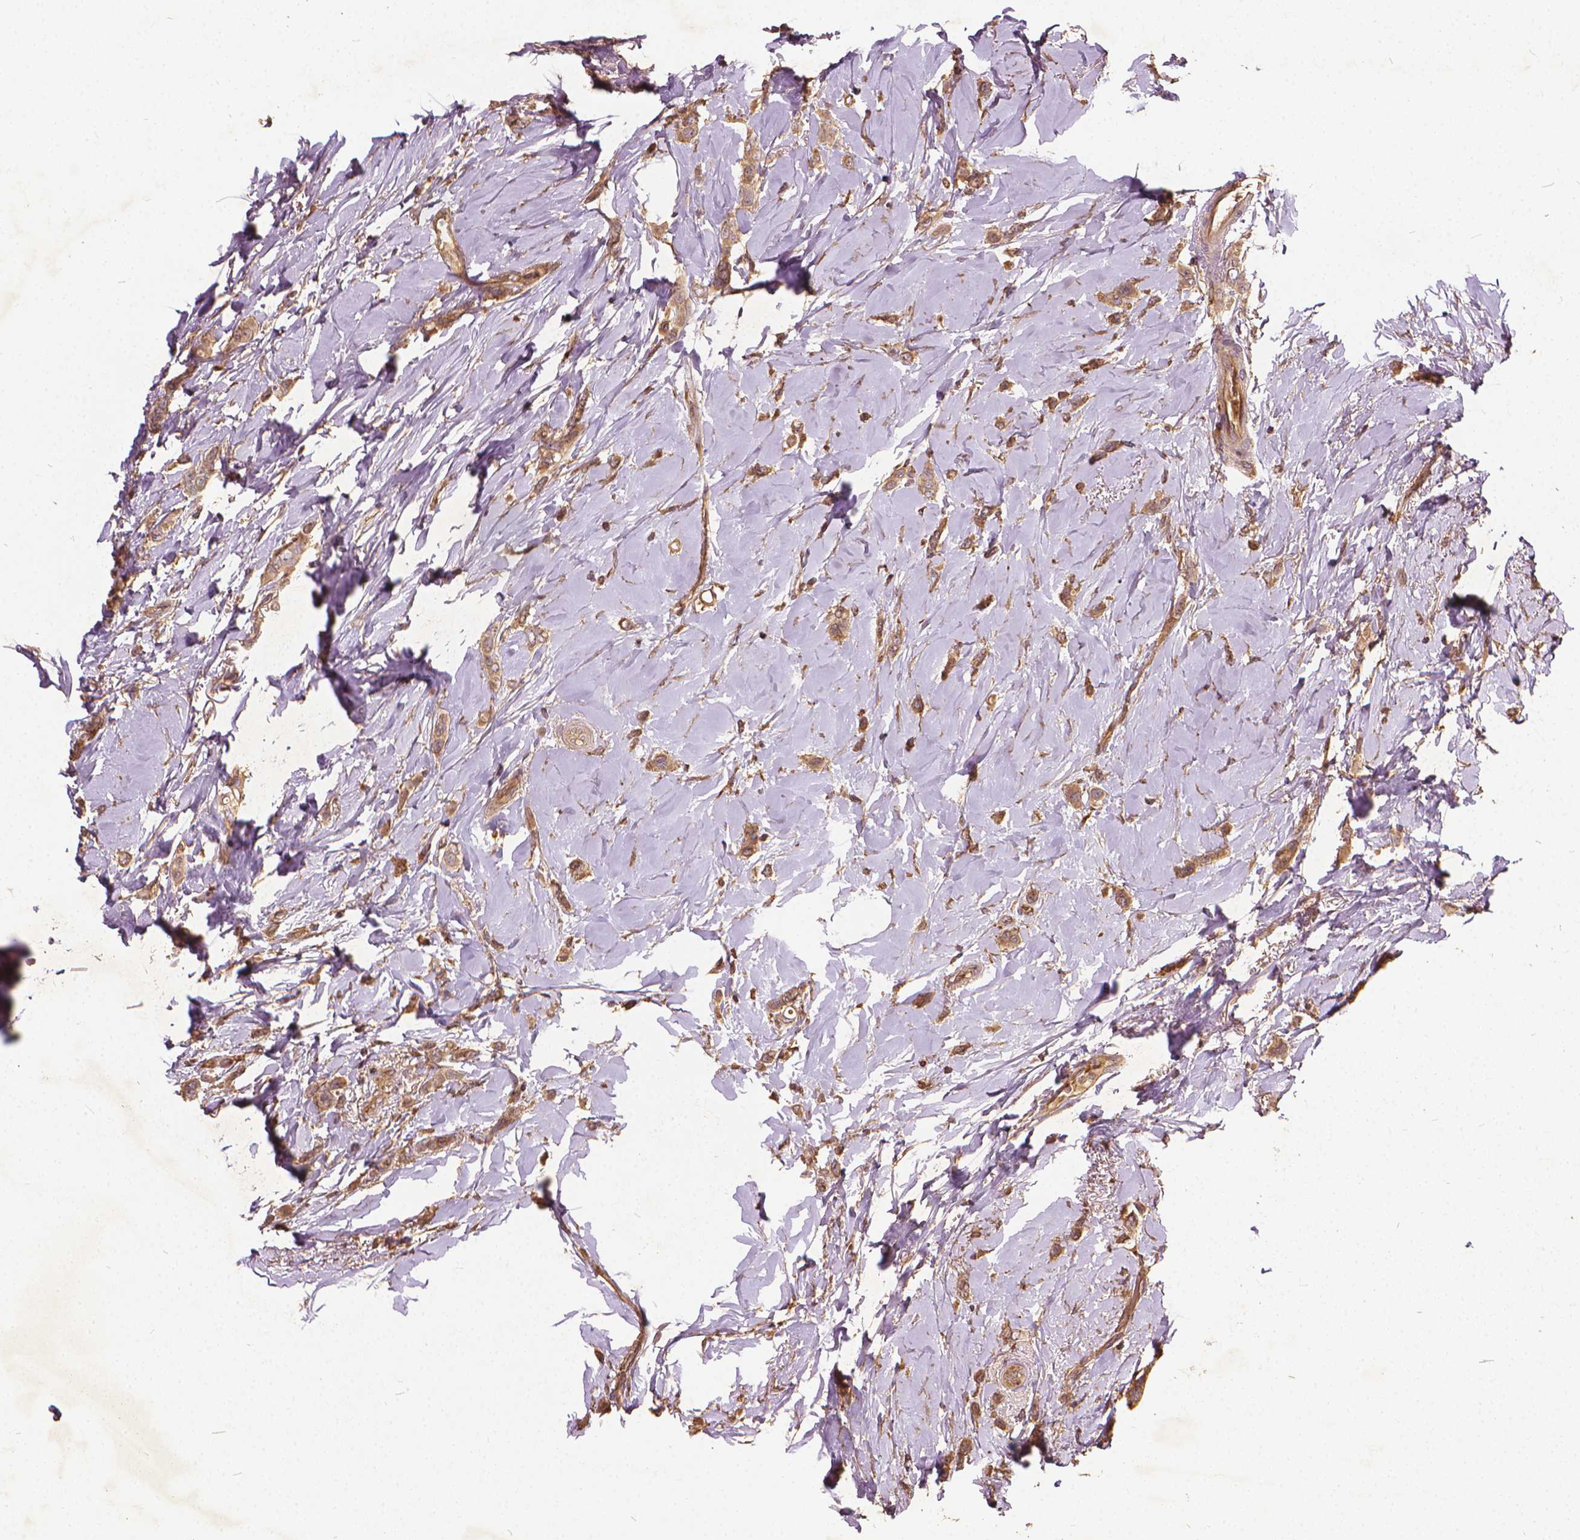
{"staining": {"intensity": "moderate", "quantity": ">75%", "location": "cytoplasmic/membranous"}, "tissue": "breast cancer", "cell_type": "Tumor cells", "image_type": "cancer", "snomed": [{"axis": "morphology", "description": "Lobular carcinoma"}, {"axis": "topography", "description": "Breast"}], "caption": "An IHC micrograph of tumor tissue is shown. Protein staining in brown shows moderate cytoplasmic/membranous positivity in breast cancer (lobular carcinoma) within tumor cells.", "gene": "UBXN2A", "patient": {"sex": "female", "age": 66}}